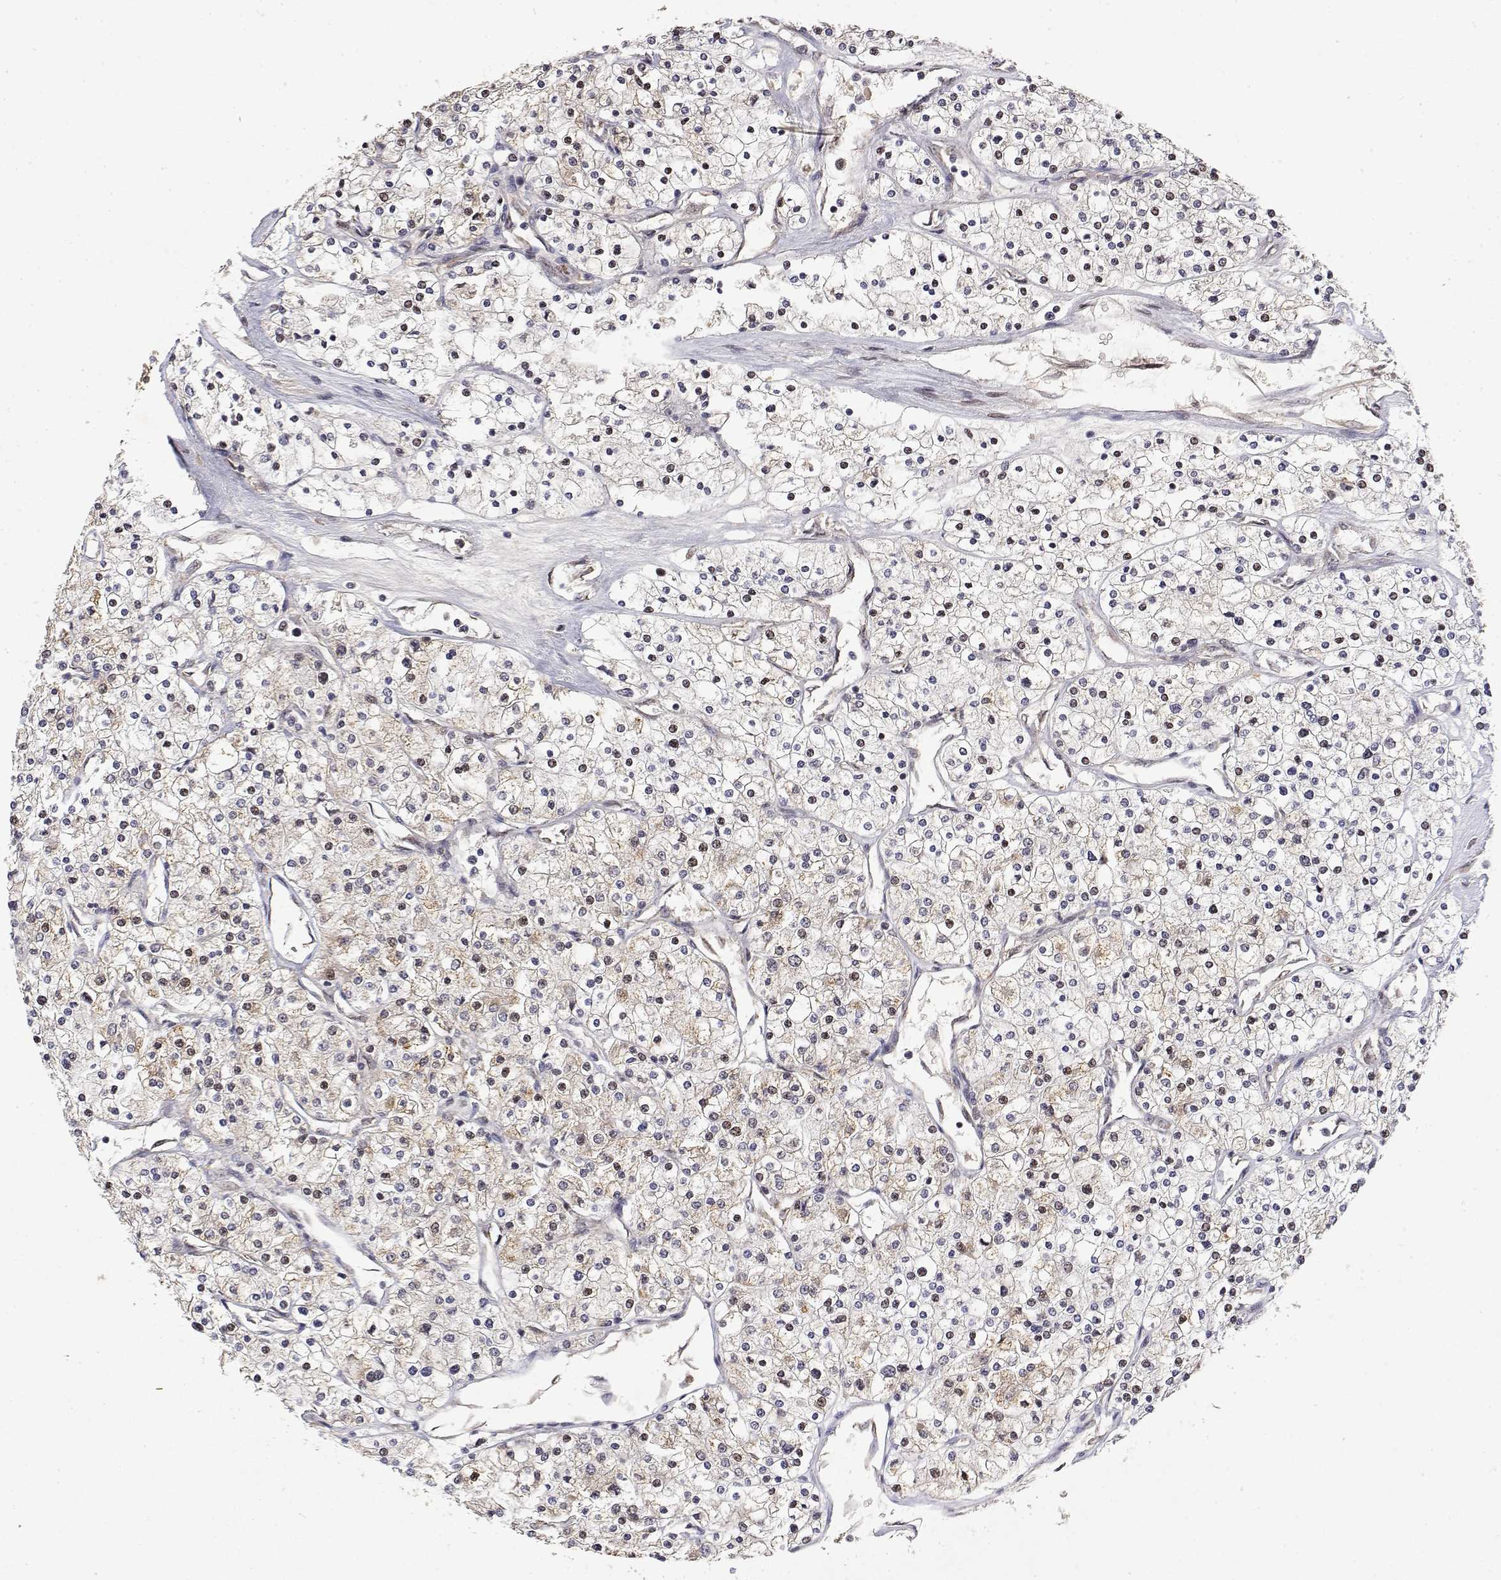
{"staining": {"intensity": "weak", "quantity": "25%-75%", "location": "cytoplasmic/membranous"}, "tissue": "renal cancer", "cell_type": "Tumor cells", "image_type": "cancer", "snomed": [{"axis": "morphology", "description": "Adenocarcinoma, NOS"}, {"axis": "topography", "description": "Kidney"}], "caption": "Protein staining of renal cancer tissue shows weak cytoplasmic/membranous expression in about 25%-75% of tumor cells.", "gene": "GADD45GIP1", "patient": {"sex": "male", "age": 80}}